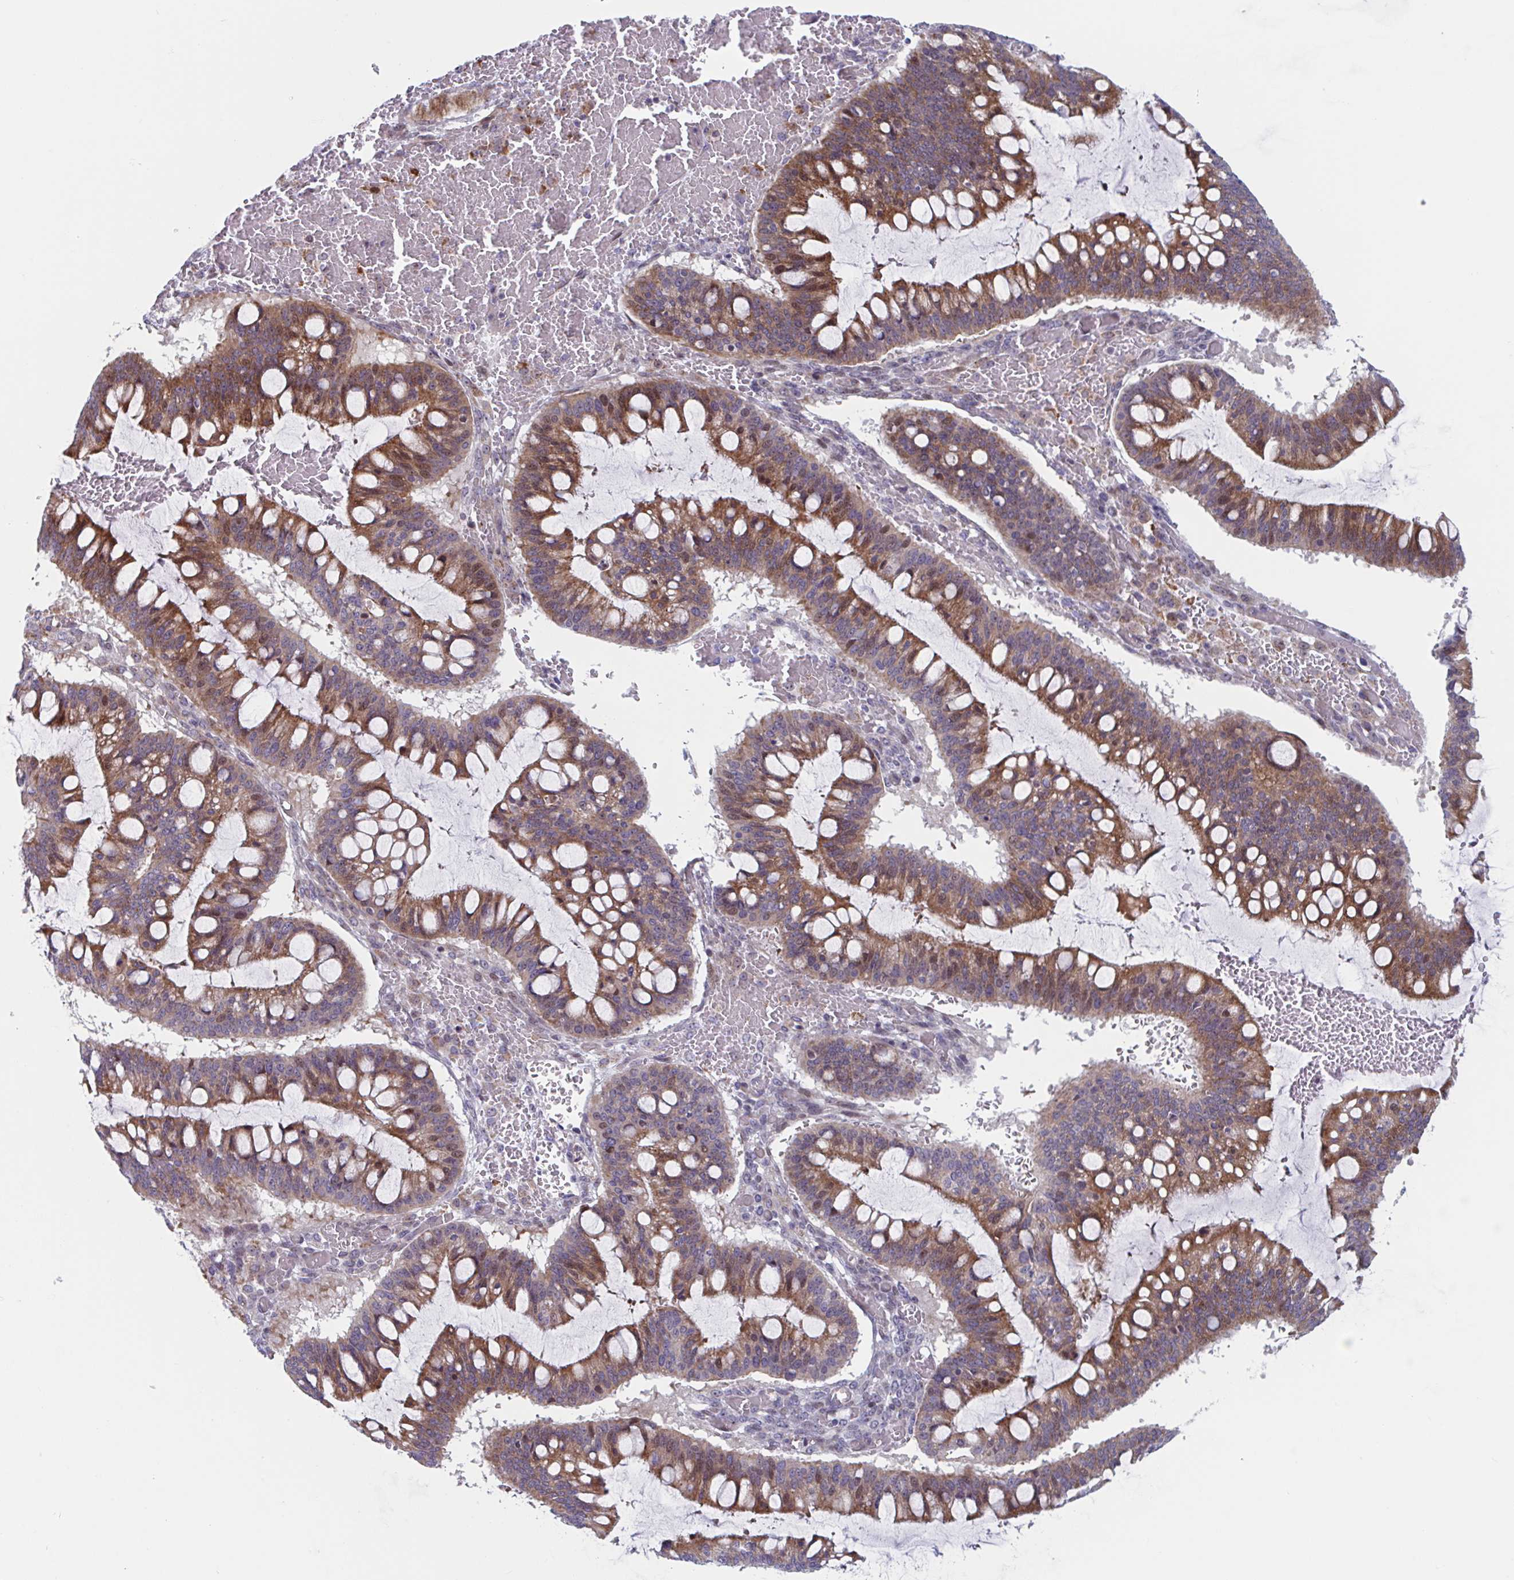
{"staining": {"intensity": "moderate", "quantity": ">75%", "location": "cytoplasmic/membranous"}, "tissue": "ovarian cancer", "cell_type": "Tumor cells", "image_type": "cancer", "snomed": [{"axis": "morphology", "description": "Cystadenocarcinoma, mucinous, NOS"}, {"axis": "topography", "description": "Ovary"}], "caption": "An immunohistochemistry (IHC) image of neoplastic tissue is shown. Protein staining in brown labels moderate cytoplasmic/membranous positivity in ovarian cancer within tumor cells.", "gene": "DUXA", "patient": {"sex": "female", "age": 73}}